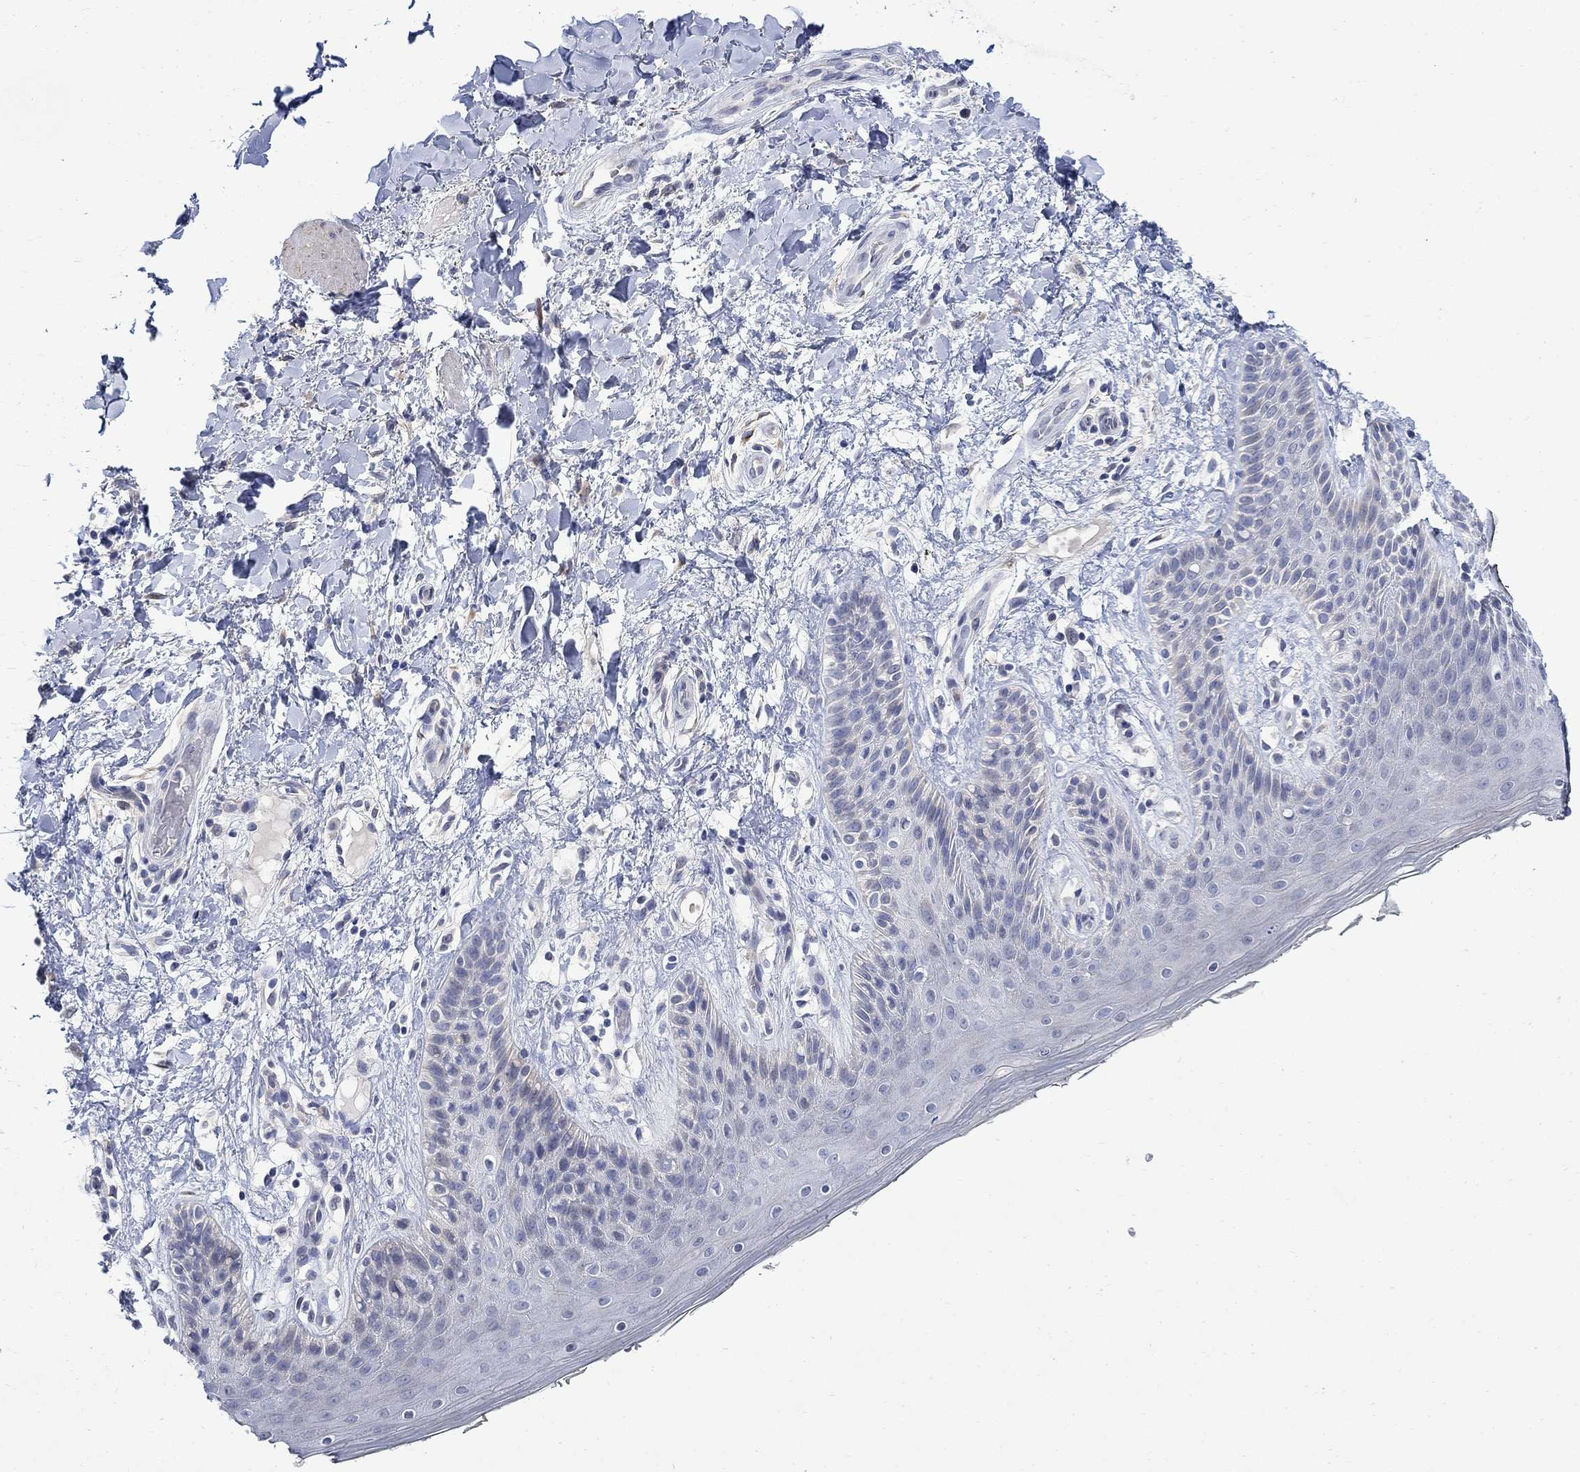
{"staining": {"intensity": "negative", "quantity": "none", "location": "none"}, "tissue": "skin", "cell_type": "Epidermal cells", "image_type": "normal", "snomed": [{"axis": "morphology", "description": "Normal tissue, NOS"}, {"axis": "topography", "description": "Anal"}], "caption": "Skin was stained to show a protein in brown. There is no significant positivity in epidermal cells. (DAB immunohistochemistry with hematoxylin counter stain).", "gene": "DLK1", "patient": {"sex": "male", "age": 36}}